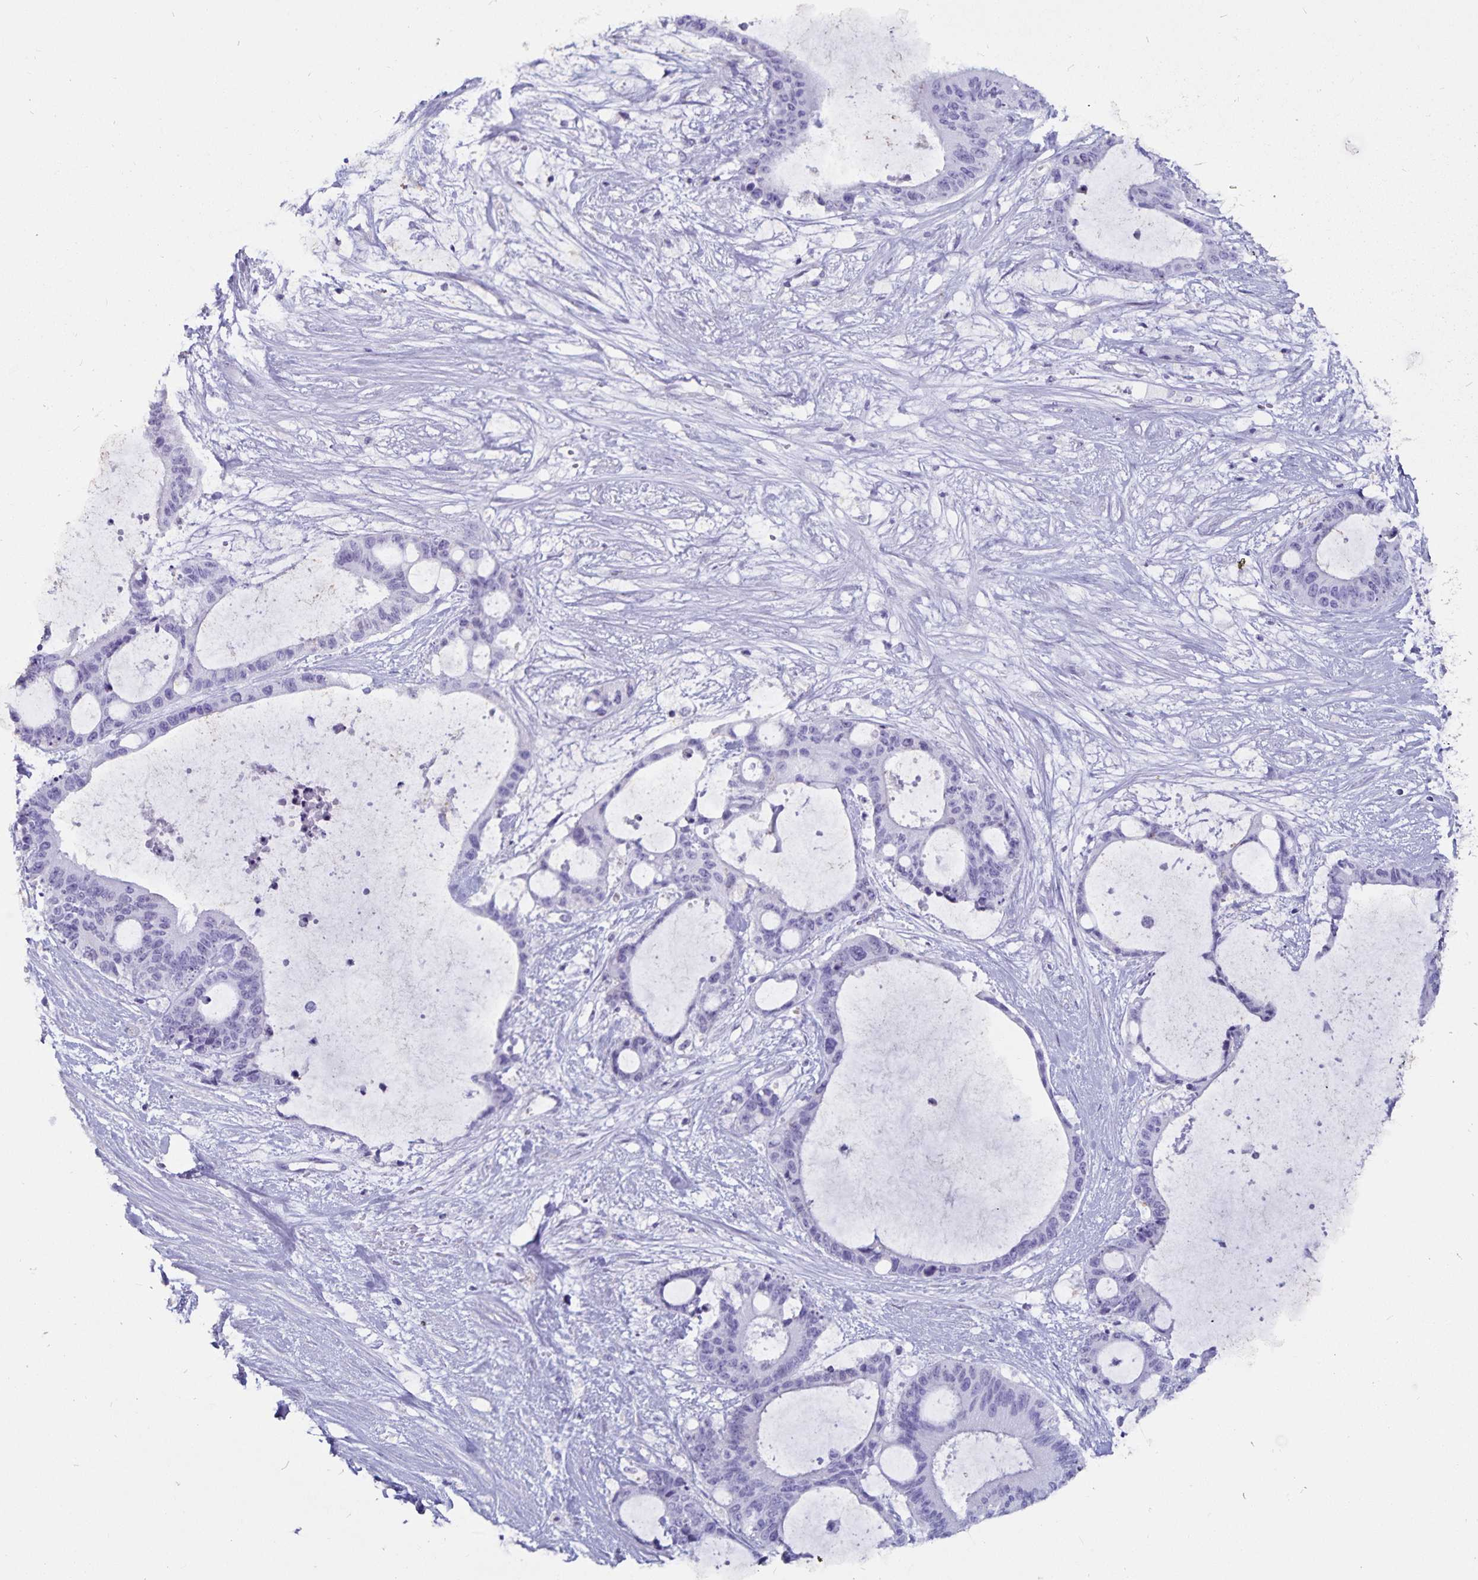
{"staining": {"intensity": "negative", "quantity": "none", "location": "none"}, "tissue": "liver cancer", "cell_type": "Tumor cells", "image_type": "cancer", "snomed": [{"axis": "morphology", "description": "Normal tissue, NOS"}, {"axis": "morphology", "description": "Cholangiocarcinoma"}, {"axis": "topography", "description": "Liver"}, {"axis": "topography", "description": "Peripheral nerve tissue"}], "caption": "DAB immunohistochemical staining of human cholangiocarcinoma (liver) demonstrates no significant staining in tumor cells.", "gene": "GPR137", "patient": {"sex": "female", "age": 73}}